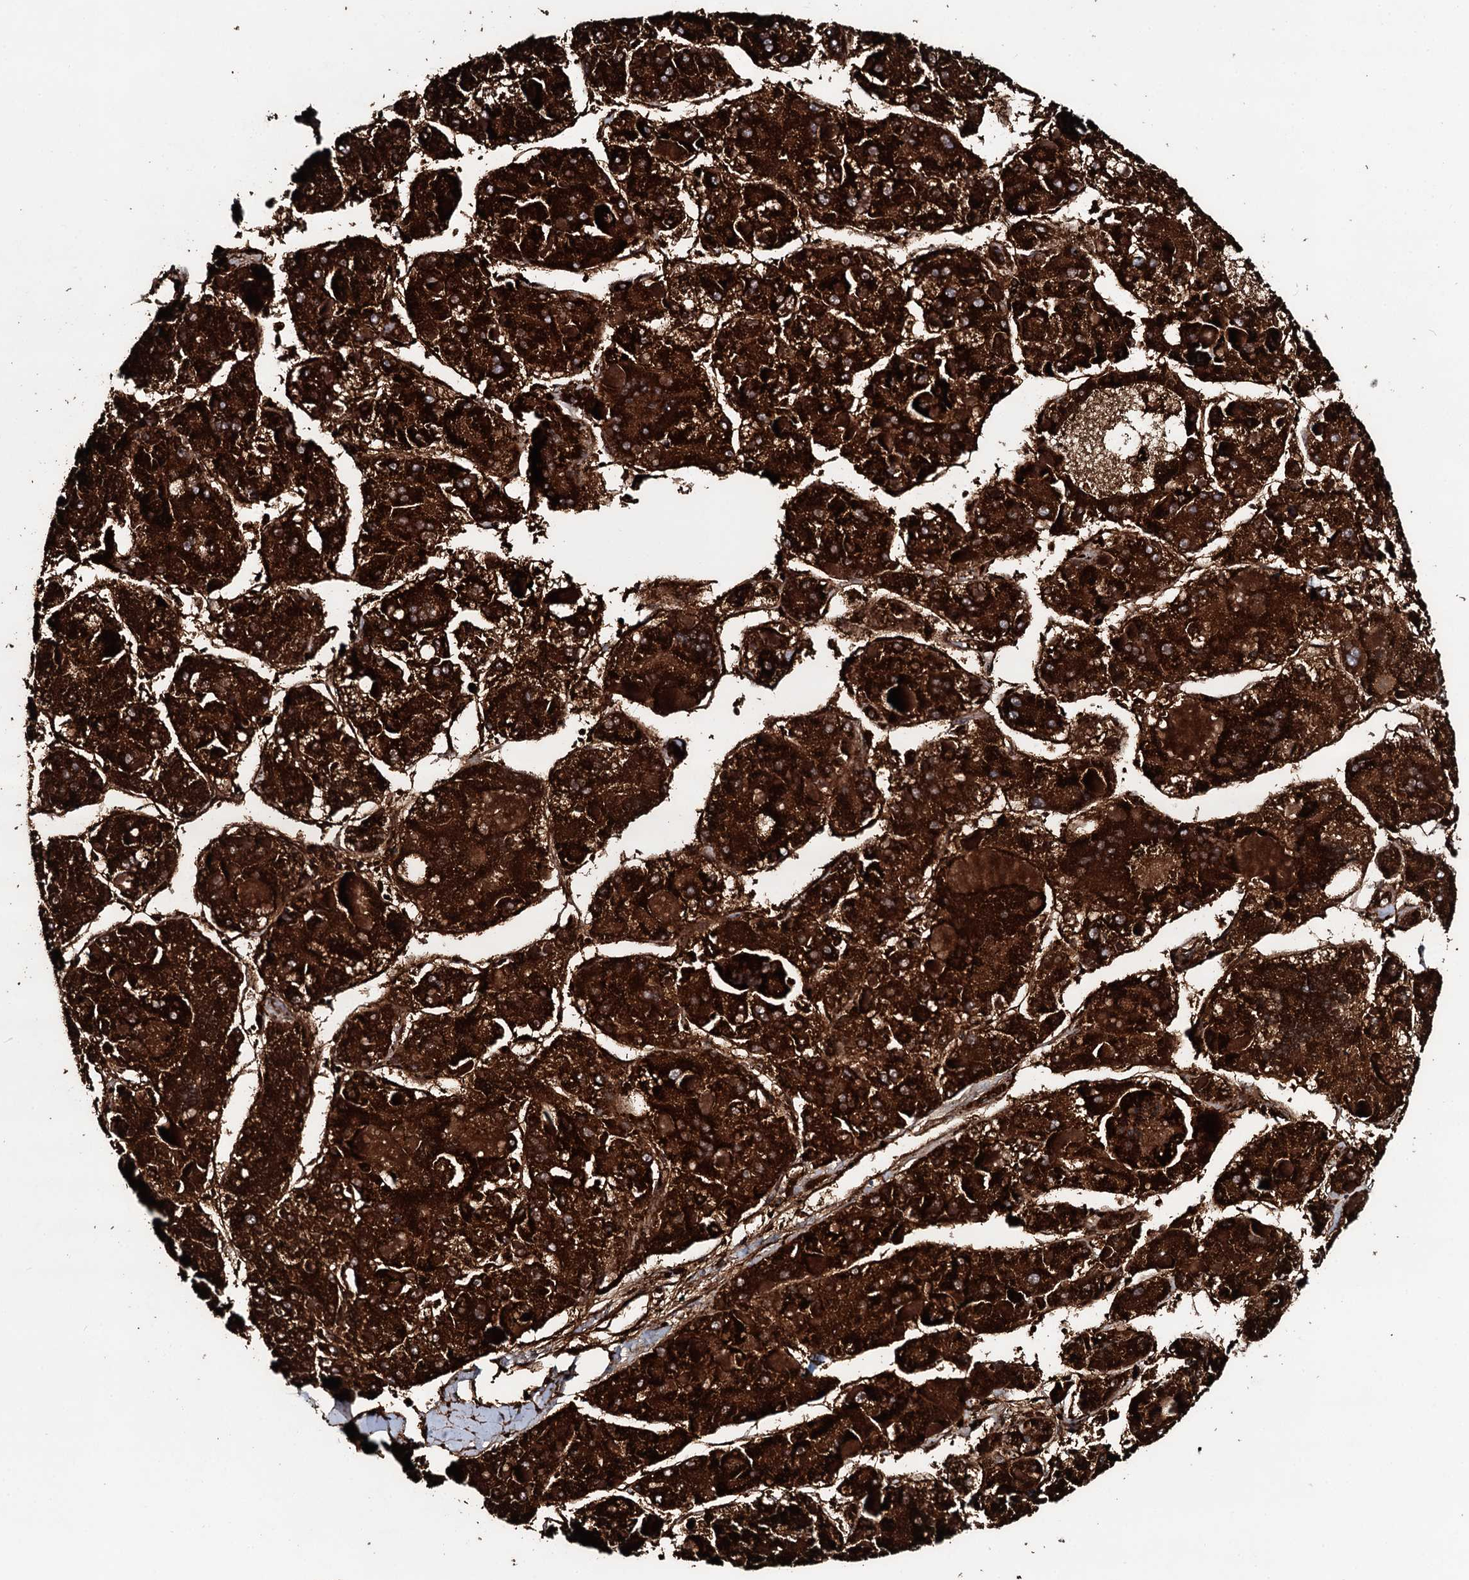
{"staining": {"intensity": "strong", "quantity": ">75%", "location": "cytoplasmic/membranous"}, "tissue": "liver cancer", "cell_type": "Tumor cells", "image_type": "cancer", "snomed": [{"axis": "morphology", "description": "Carcinoma, Hepatocellular, NOS"}, {"axis": "topography", "description": "Liver"}], "caption": "Immunohistochemistry (IHC) image of human liver cancer stained for a protein (brown), which demonstrates high levels of strong cytoplasmic/membranous staining in approximately >75% of tumor cells.", "gene": "DYNC2I2", "patient": {"sex": "female", "age": 73}}